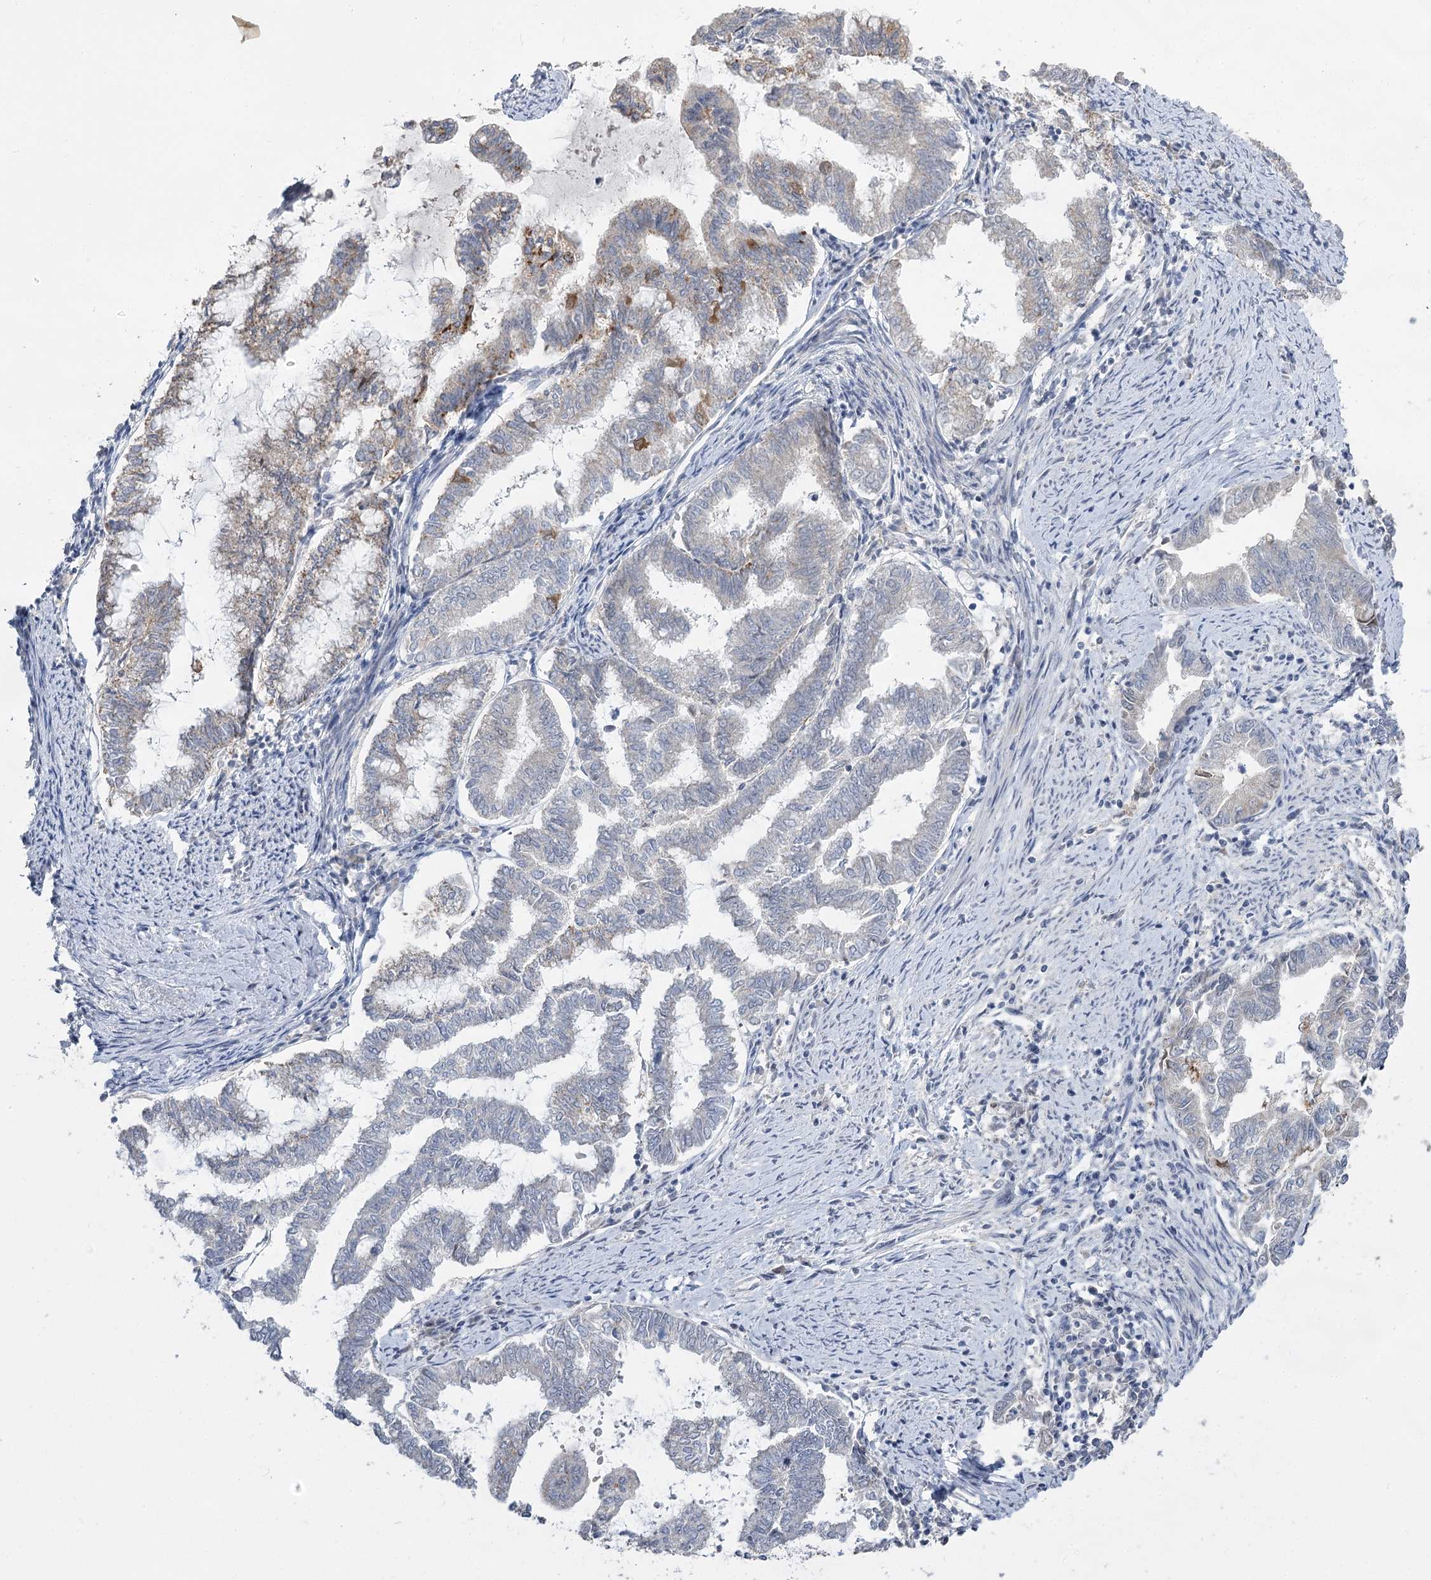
{"staining": {"intensity": "negative", "quantity": "none", "location": "none"}, "tissue": "endometrial cancer", "cell_type": "Tumor cells", "image_type": "cancer", "snomed": [{"axis": "morphology", "description": "Adenocarcinoma, NOS"}, {"axis": "topography", "description": "Endometrium"}], "caption": "Protein analysis of adenocarcinoma (endometrial) exhibits no significant expression in tumor cells.", "gene": "PHYHIPL", "patient": {"sex": "female", "age": 79}}